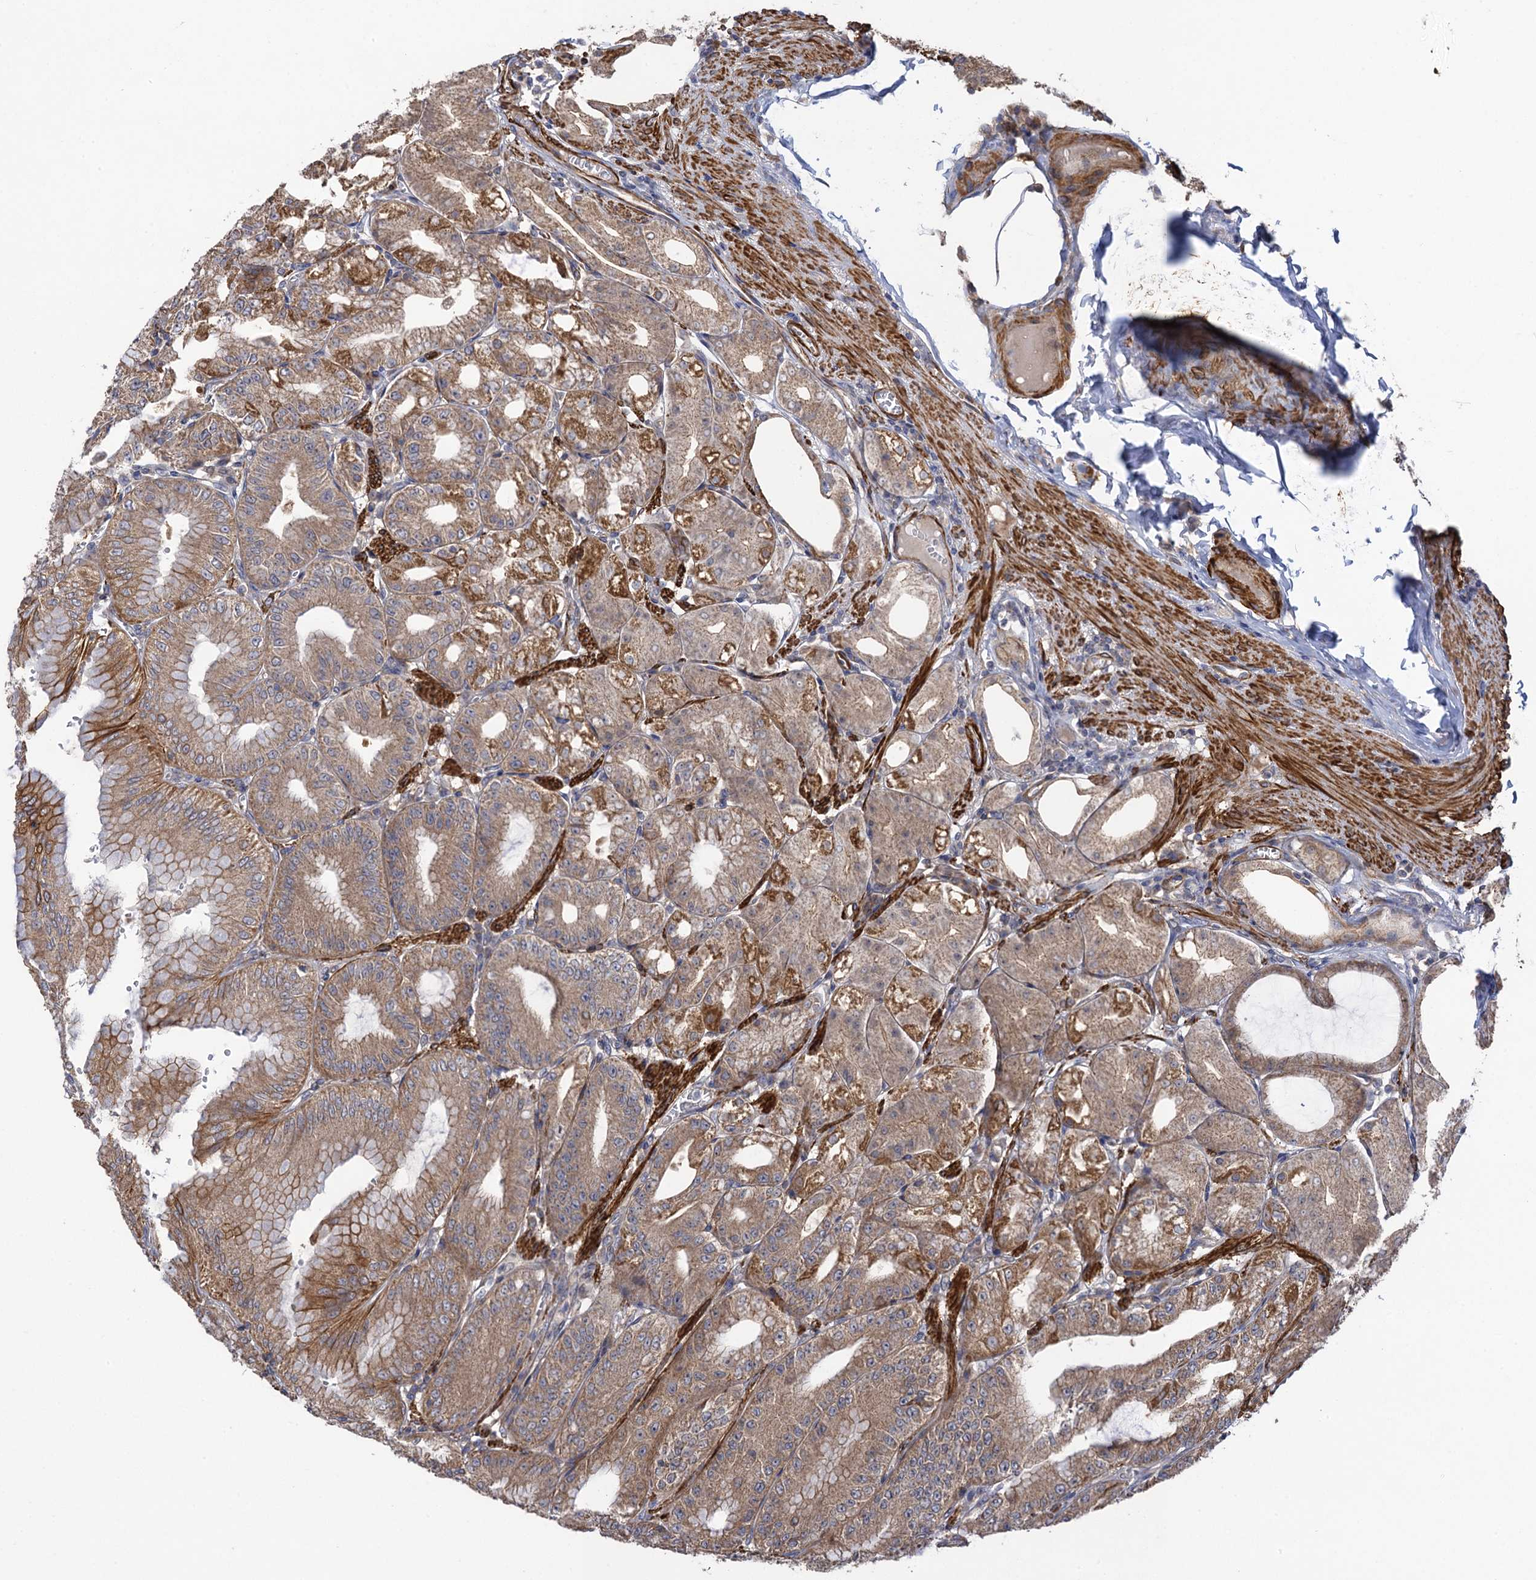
{"staining": {"intensity": "strong", "quantity": "25%-75%", "location": "cytoplasmic/membranous"}, "tissue": "stomach", "cell_type": "Glandular cells", "image_type": "normal", "snomed": [{"axis": "morphology", "description": "Normal tissue, NOS"}, {"axis": "topography", "description": "Stomach, lower"}], "caption": "Protein expression by immunohistochemistry exhibits strong cytoplasmic/membranous positivity in approximately 25%-75% of glandular cells in unremarkable stomach.", "gene": "WDR88", "patient": {"sex": "male", "age": 71}}